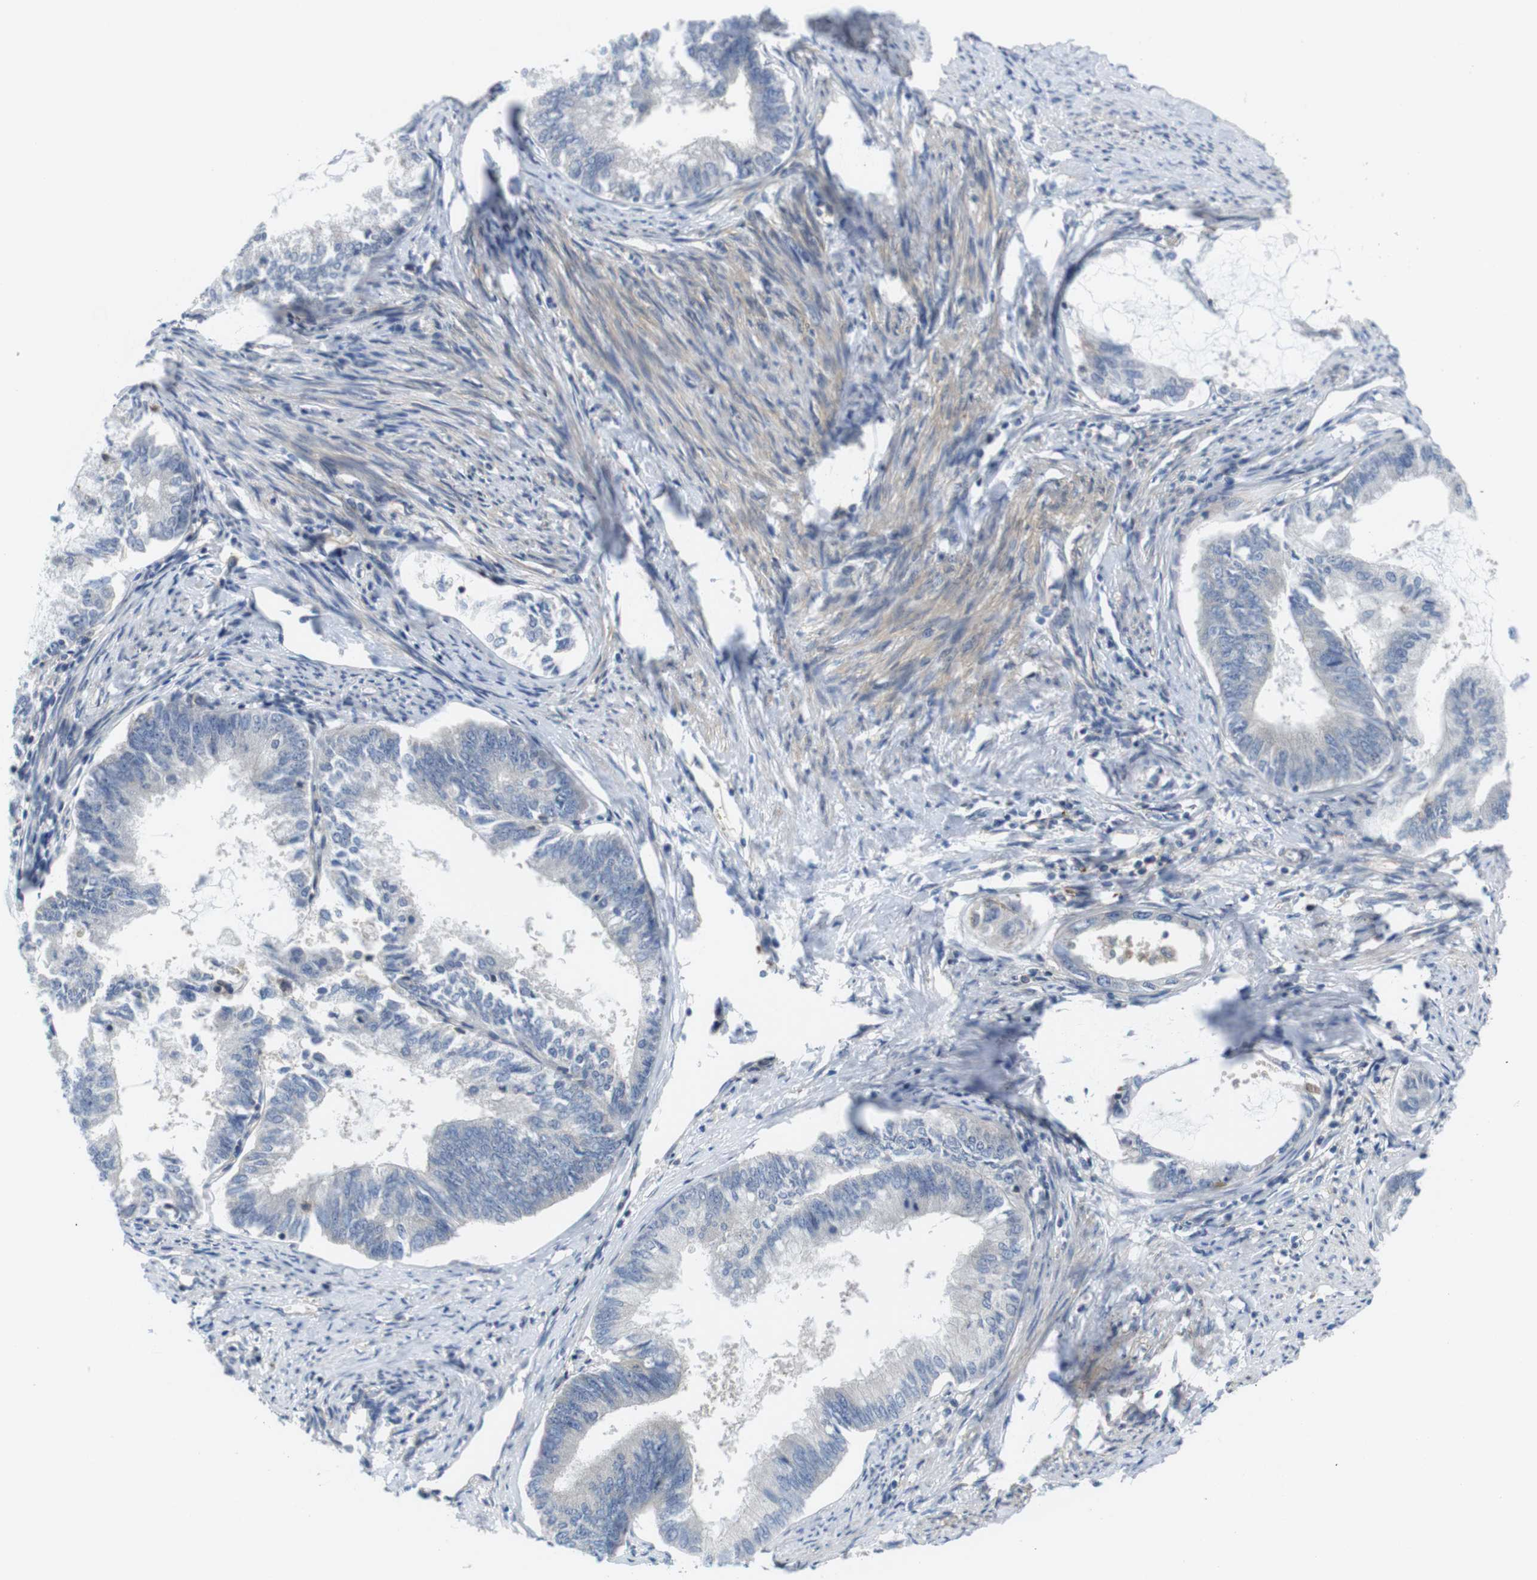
{"staining": {"intensity": "negative", "quantity": "none", "location": "none"}, "tissue": "endometrial cancer", "cell_type": "Tumor cells", "image_type": "cancer", "snomed": [{"axis": "morphology", "description": "Adenocarcinoma, NOS"}, {"axis": "topography", "description": "Endometrium"}], "caption": "This histopathology image is of endometrial cancer stained with immunohistochemistry (IHC) to label a protein in brown with the nuclei are counter-stained blue. There is no expression in tumor cells.", "gene": "HERPUD2", "patient": {"sex": "female", "age": 86}}